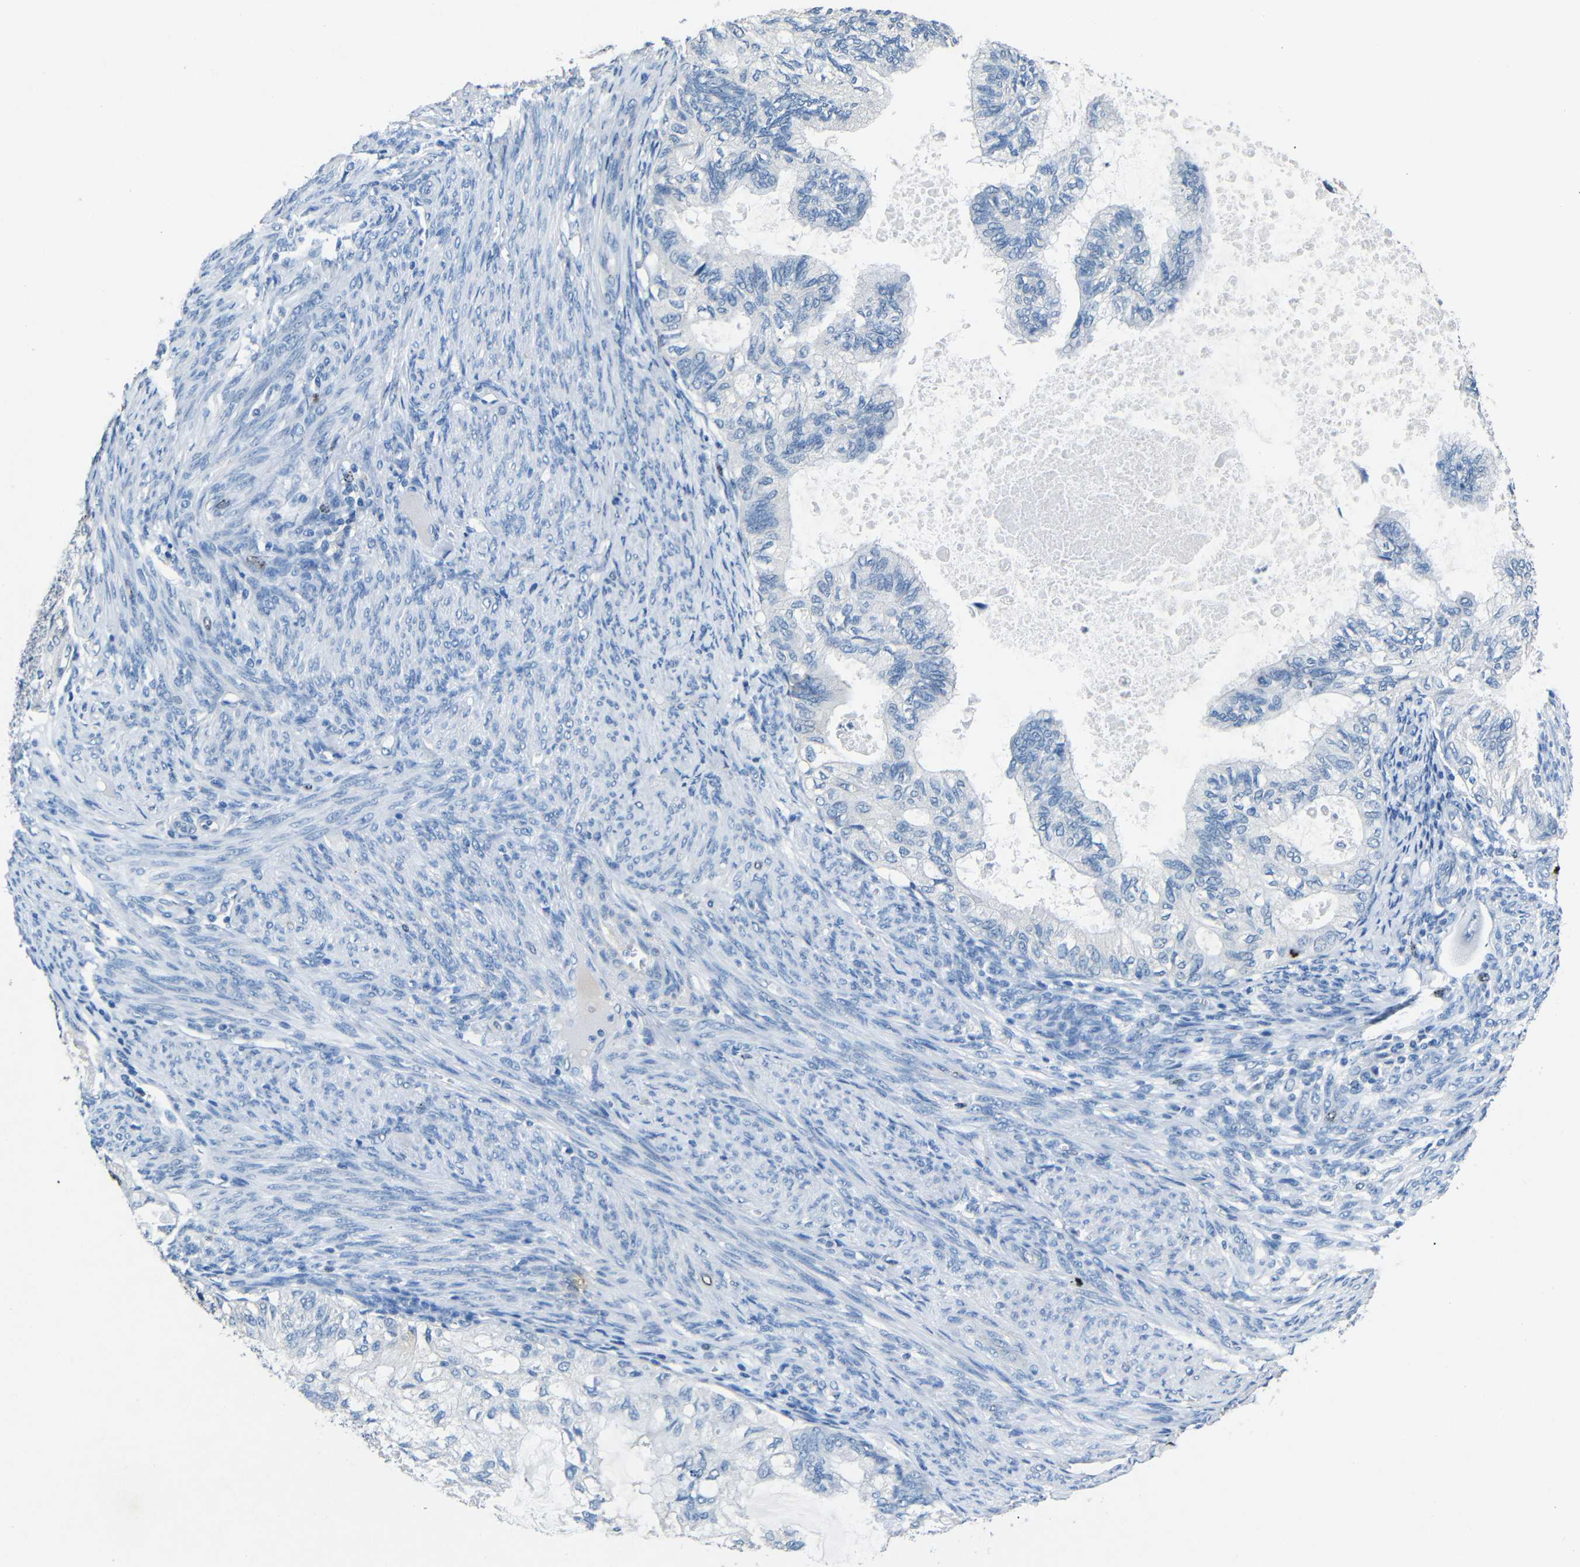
{"staining": {"intensity": "negative", "quantity": "none", "location": "none"}, "tissue": "cervical cancer", "cell_type": "Tumor cells", "image_type": "cancer", "snomed": [{"axis": "morphology", "description": "Normal tissue, NOS"}, {"axis": "morphology", "description": "Adenocarcinoma, NOS"}, {"axis": "topography", "description": "Cervix"}, {"axis": "topography", "description": "Endometrium"}], "caption": "Tumor cells are negative for protein expression in human adenocarcinoma (cervical).", "gene": "INCENP", "patient": {"sex": "female", "age": 86}}